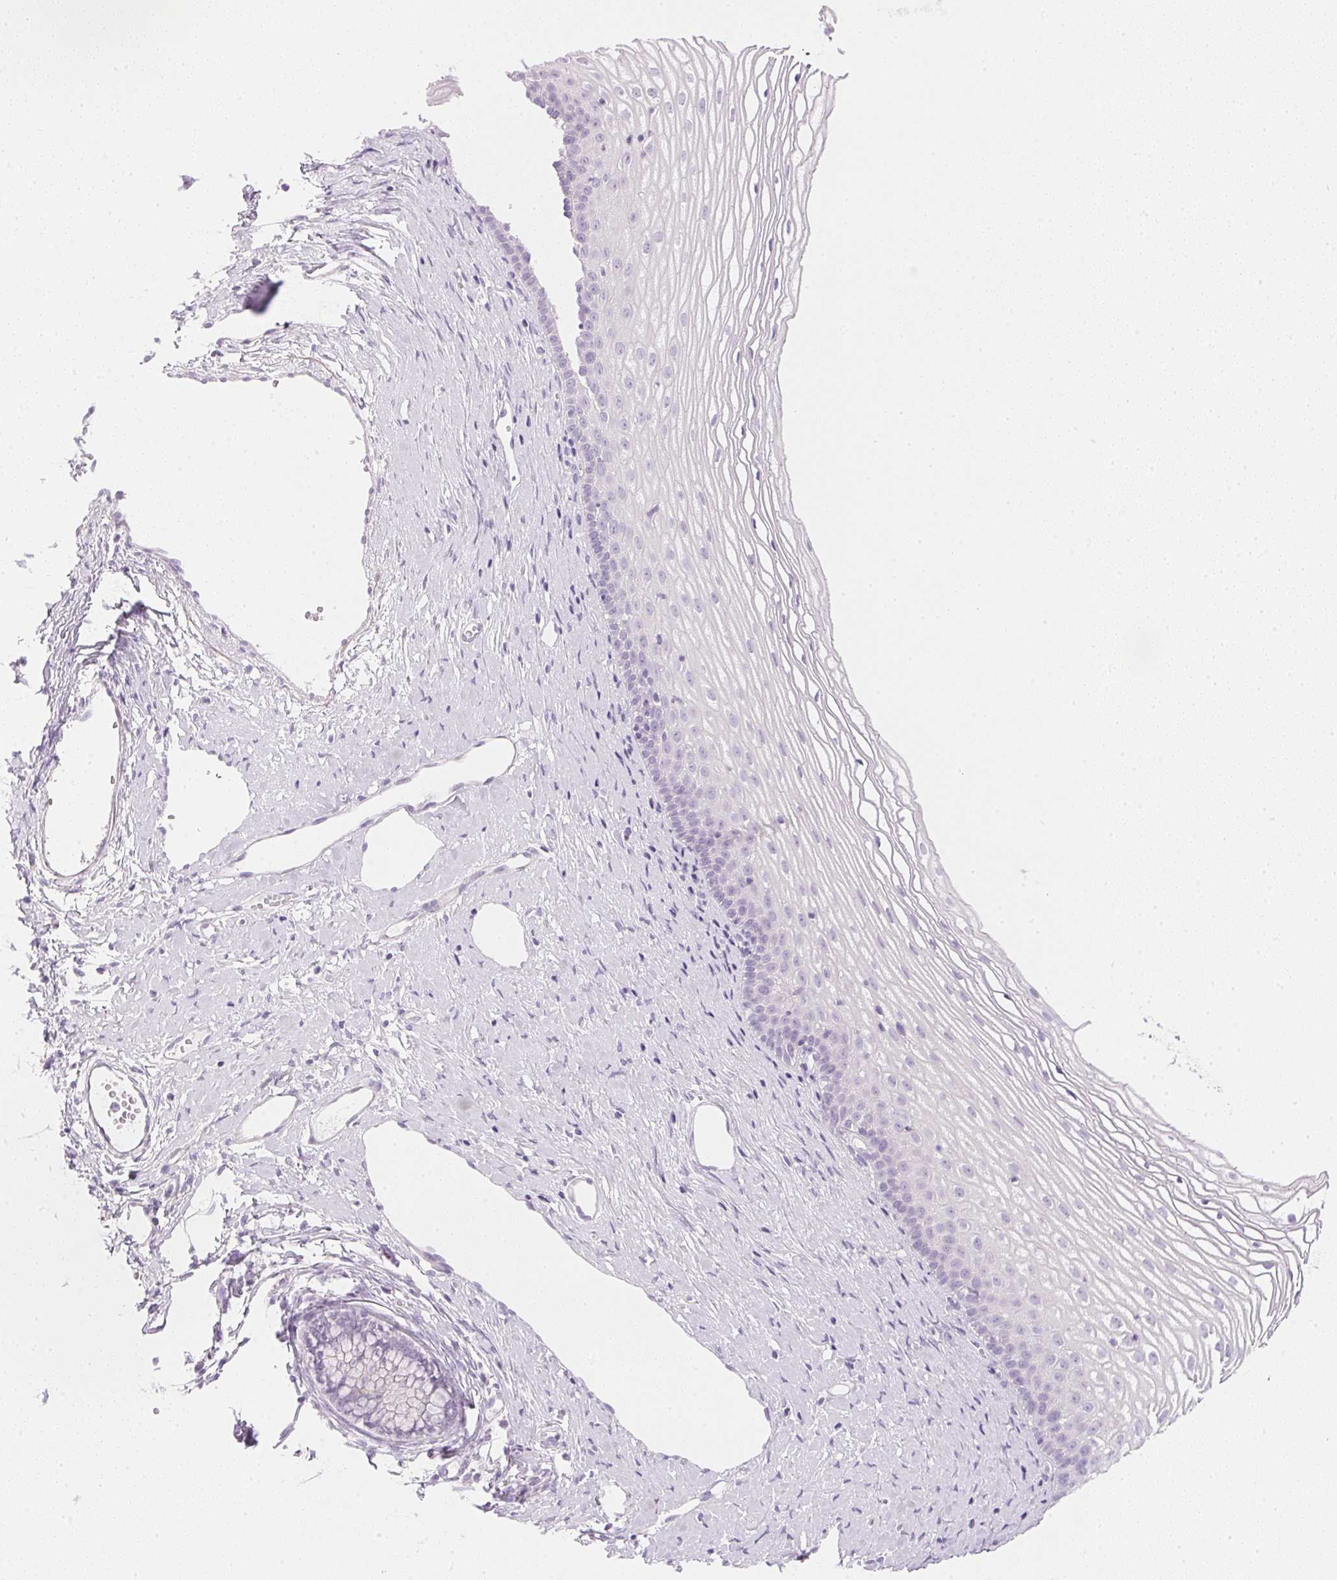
{"staining": {"intensity": "negative", "quantity": "none", "location": "none"}, "tissue": "cervix", "cell_type": "Glandular cells", "image_type": "normal", "snomed": [{"axis": "morphology", "description": "Normal tissue, NOS"}, {"axis": "topography", "description": "Cervix"}], "caption": "Immunohistochemistry (IHC) of normal cervix demonstrates no positivity in glandular cells.", "gene": "CTRL", "patient": {"sex": "female", "age": 40}}